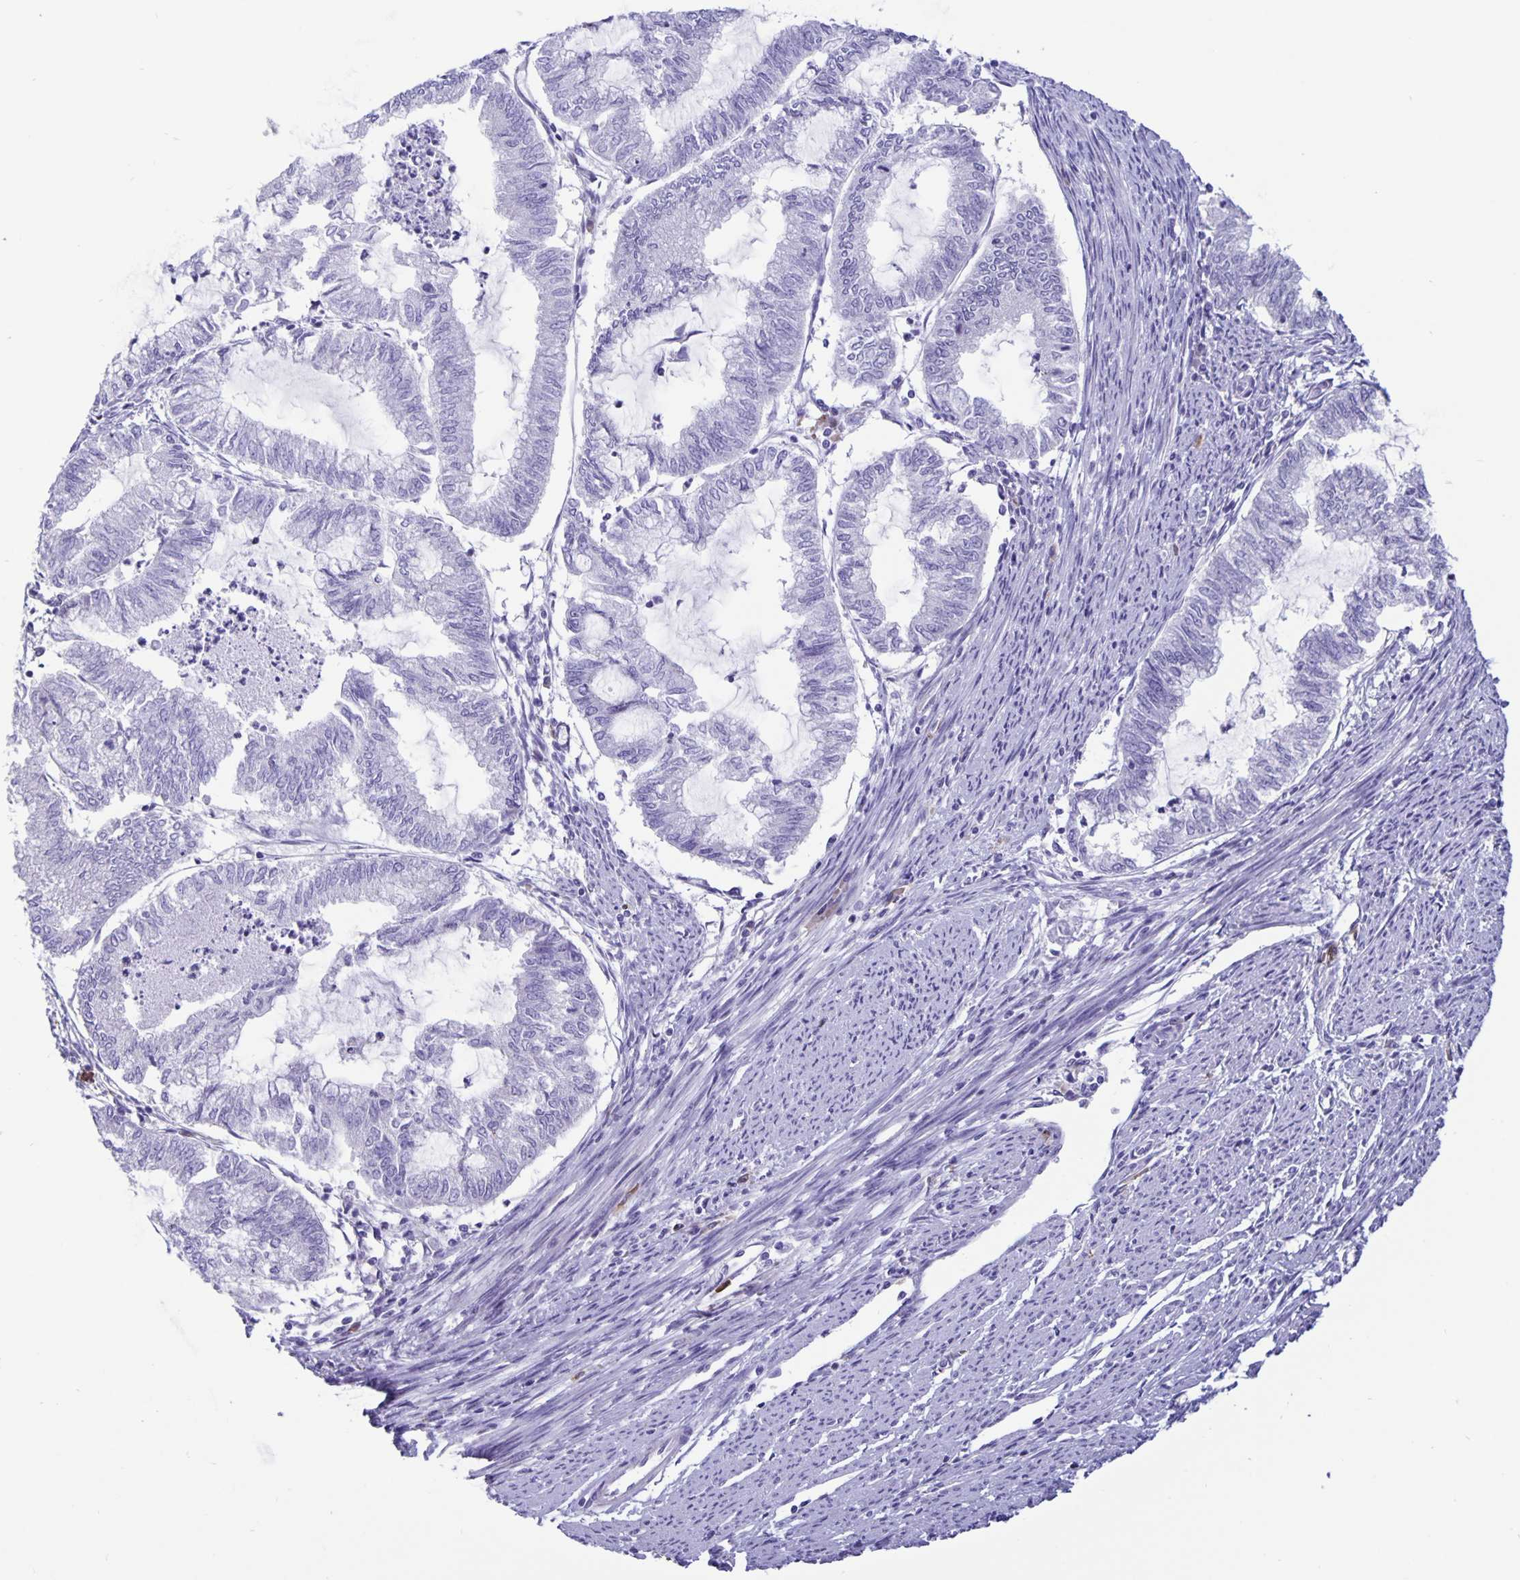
{"staining": {"intensity": "negative", "quantity": "none", "location": "none"}, "tissue": "endometrial cancer", "cell_type": "Tumor cells", "image_type": "cancer", "snomed": [{"axis": "morphology", "description": "Adenocarcinoma, NOS"}, {"axis": "topography", "description": "Endometrium"}], "caption": "Tumor cells are negative for protein expression in human endometrial adenocarcinoma. The staining is performed using DAB (3,3'-diaminobenzidine) brown chromogen with nuclei counter-stained in using hematoxylin.", "gene": "ERMN", "patient": {"sex": "female", "age": 79}}